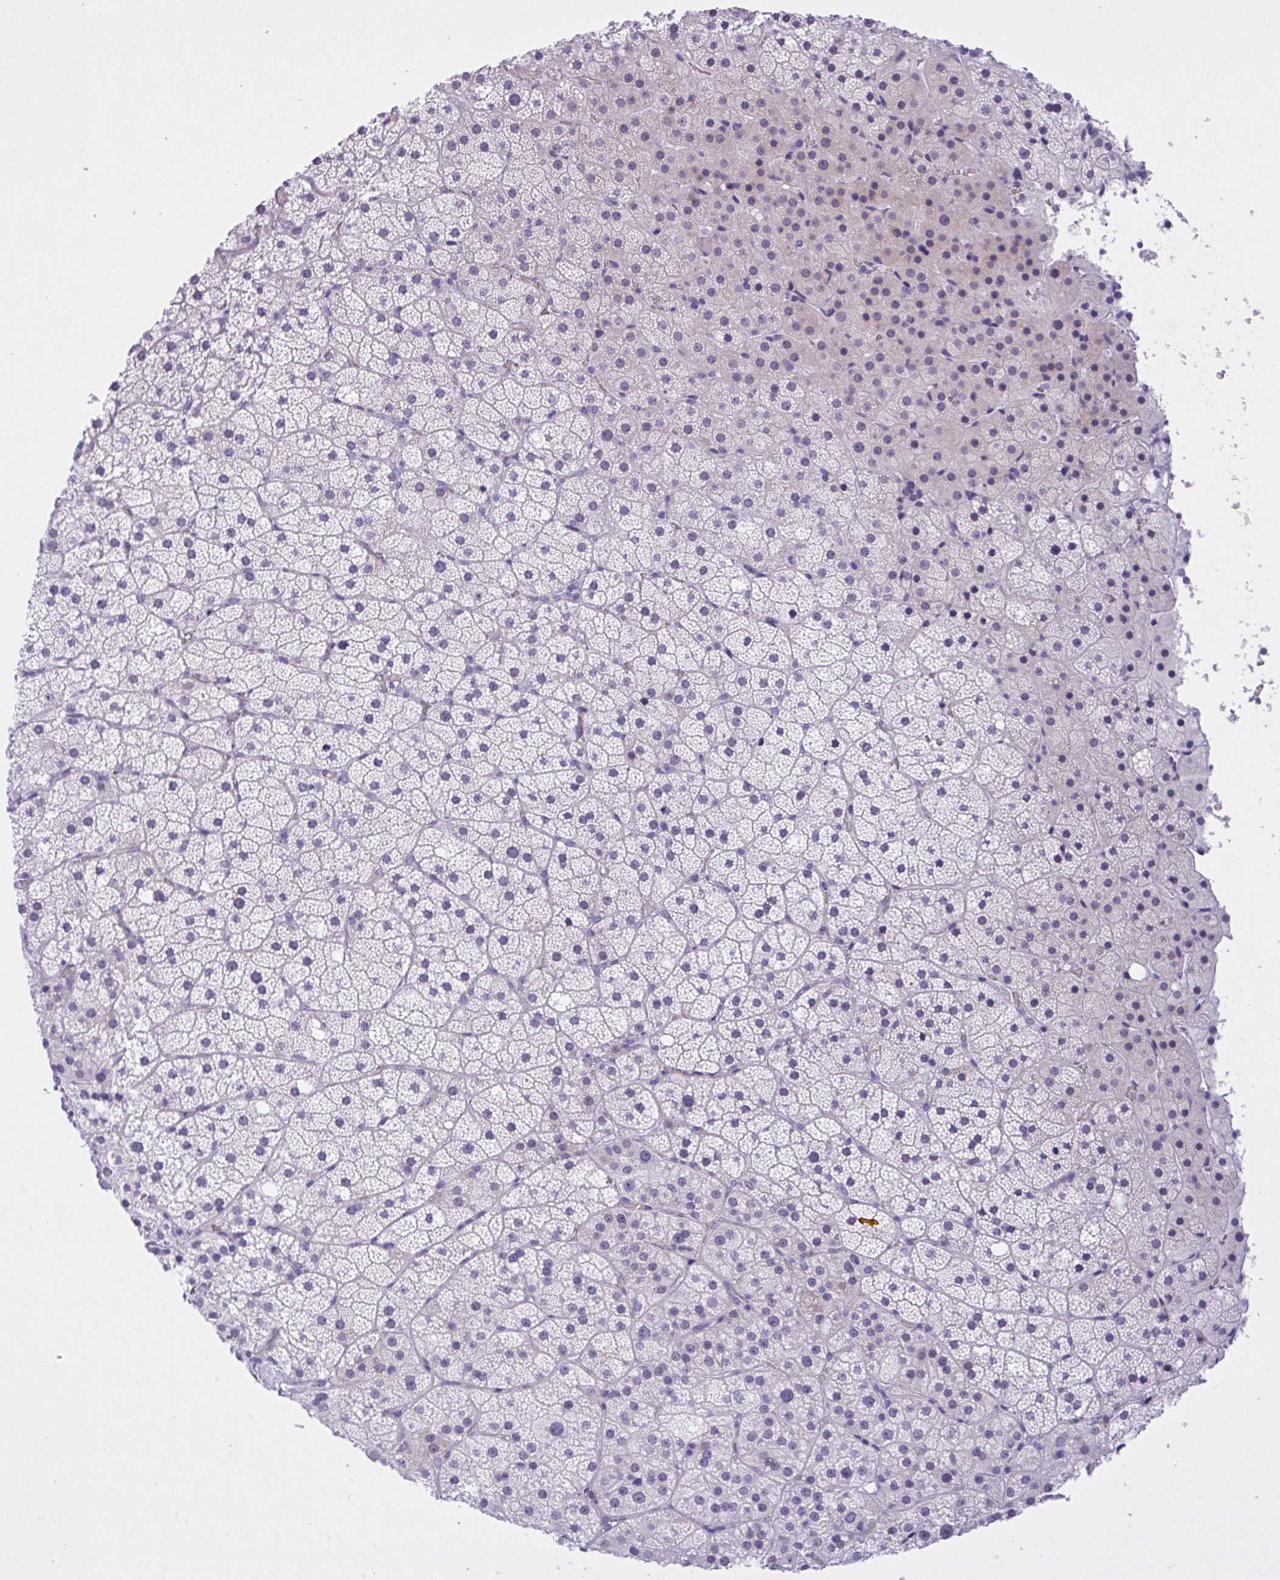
{"staining": {"intensity": "negative", "quantity": "none", "location": "none"}, "tissue": "adrenal gland", "cell_type": "Glandular cells", "image_type": "normal", "snomed": [{"axis": "morphology", "description": "Normal tissue, NOS"}, {"axis": "topography", "description": "Adrenal gland"}], "caption": "Immunohistochemical staining of normal human adrenal gland reveals no significant staining in glandular cells.", "gene": "YBX2", "patient": {"sex": "male", "age": 53}}